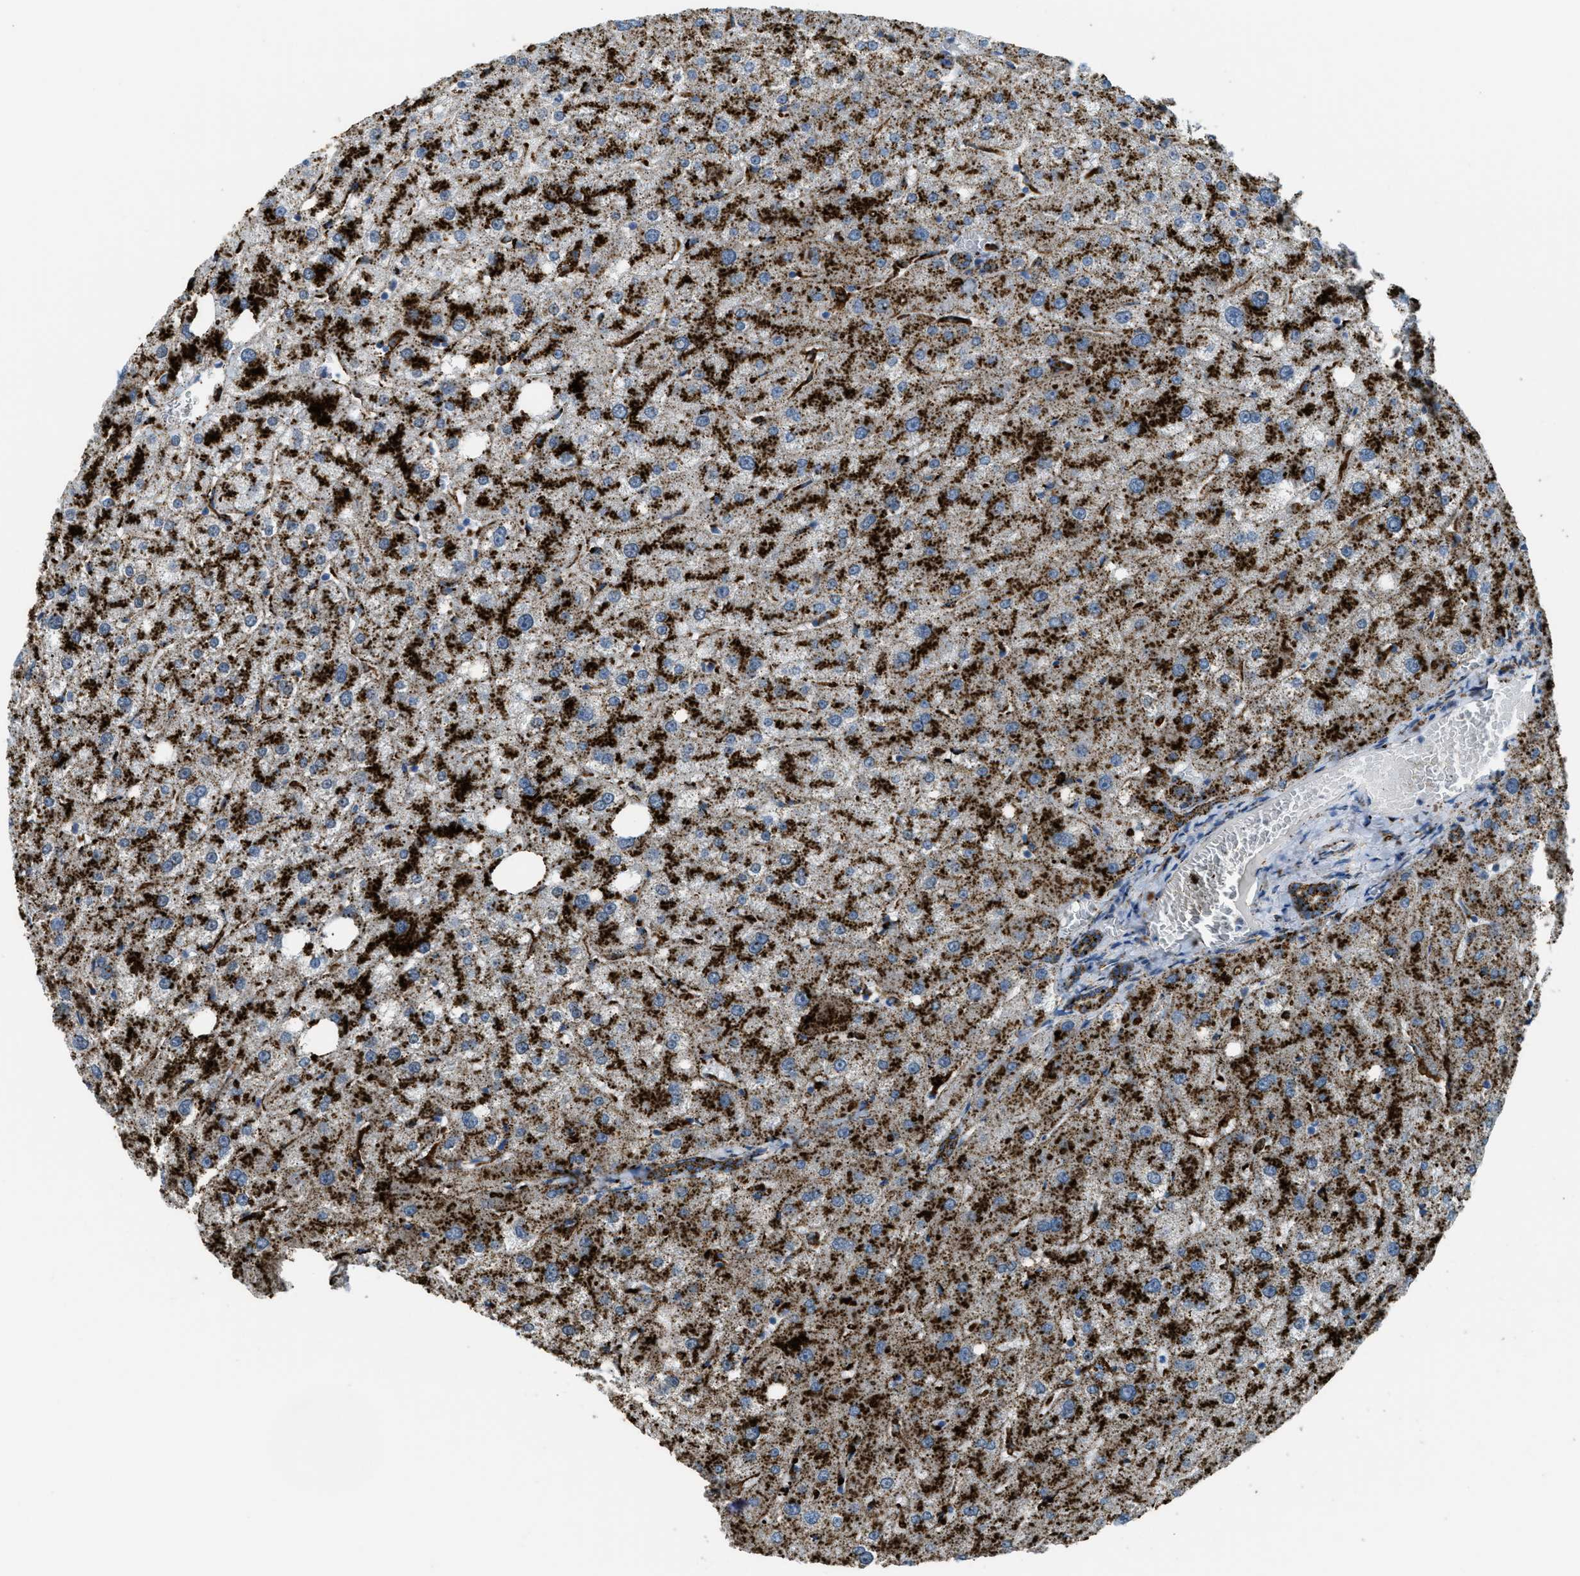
{"staining": {"intensity": "strong", "quantity": ">75%", "location": "cytoplasmic/membranous"}, "tissue": "liver", "cell_type": "Cholangiocytes", "image_type": "normal", "snomed": [{"axis": "morphology", "description": "Normal tissue, NOS"}, {"axis": "topography", "description": "Liver"}], "caption": "About >75% of cholangiocytes in benign human liver exhibit strong cytoplasmic/membranous protein positivity as visualized by brown immunohistochemical staining.", "gene": "SCARB2", "patient": {"sex": "male", "age": 73}}